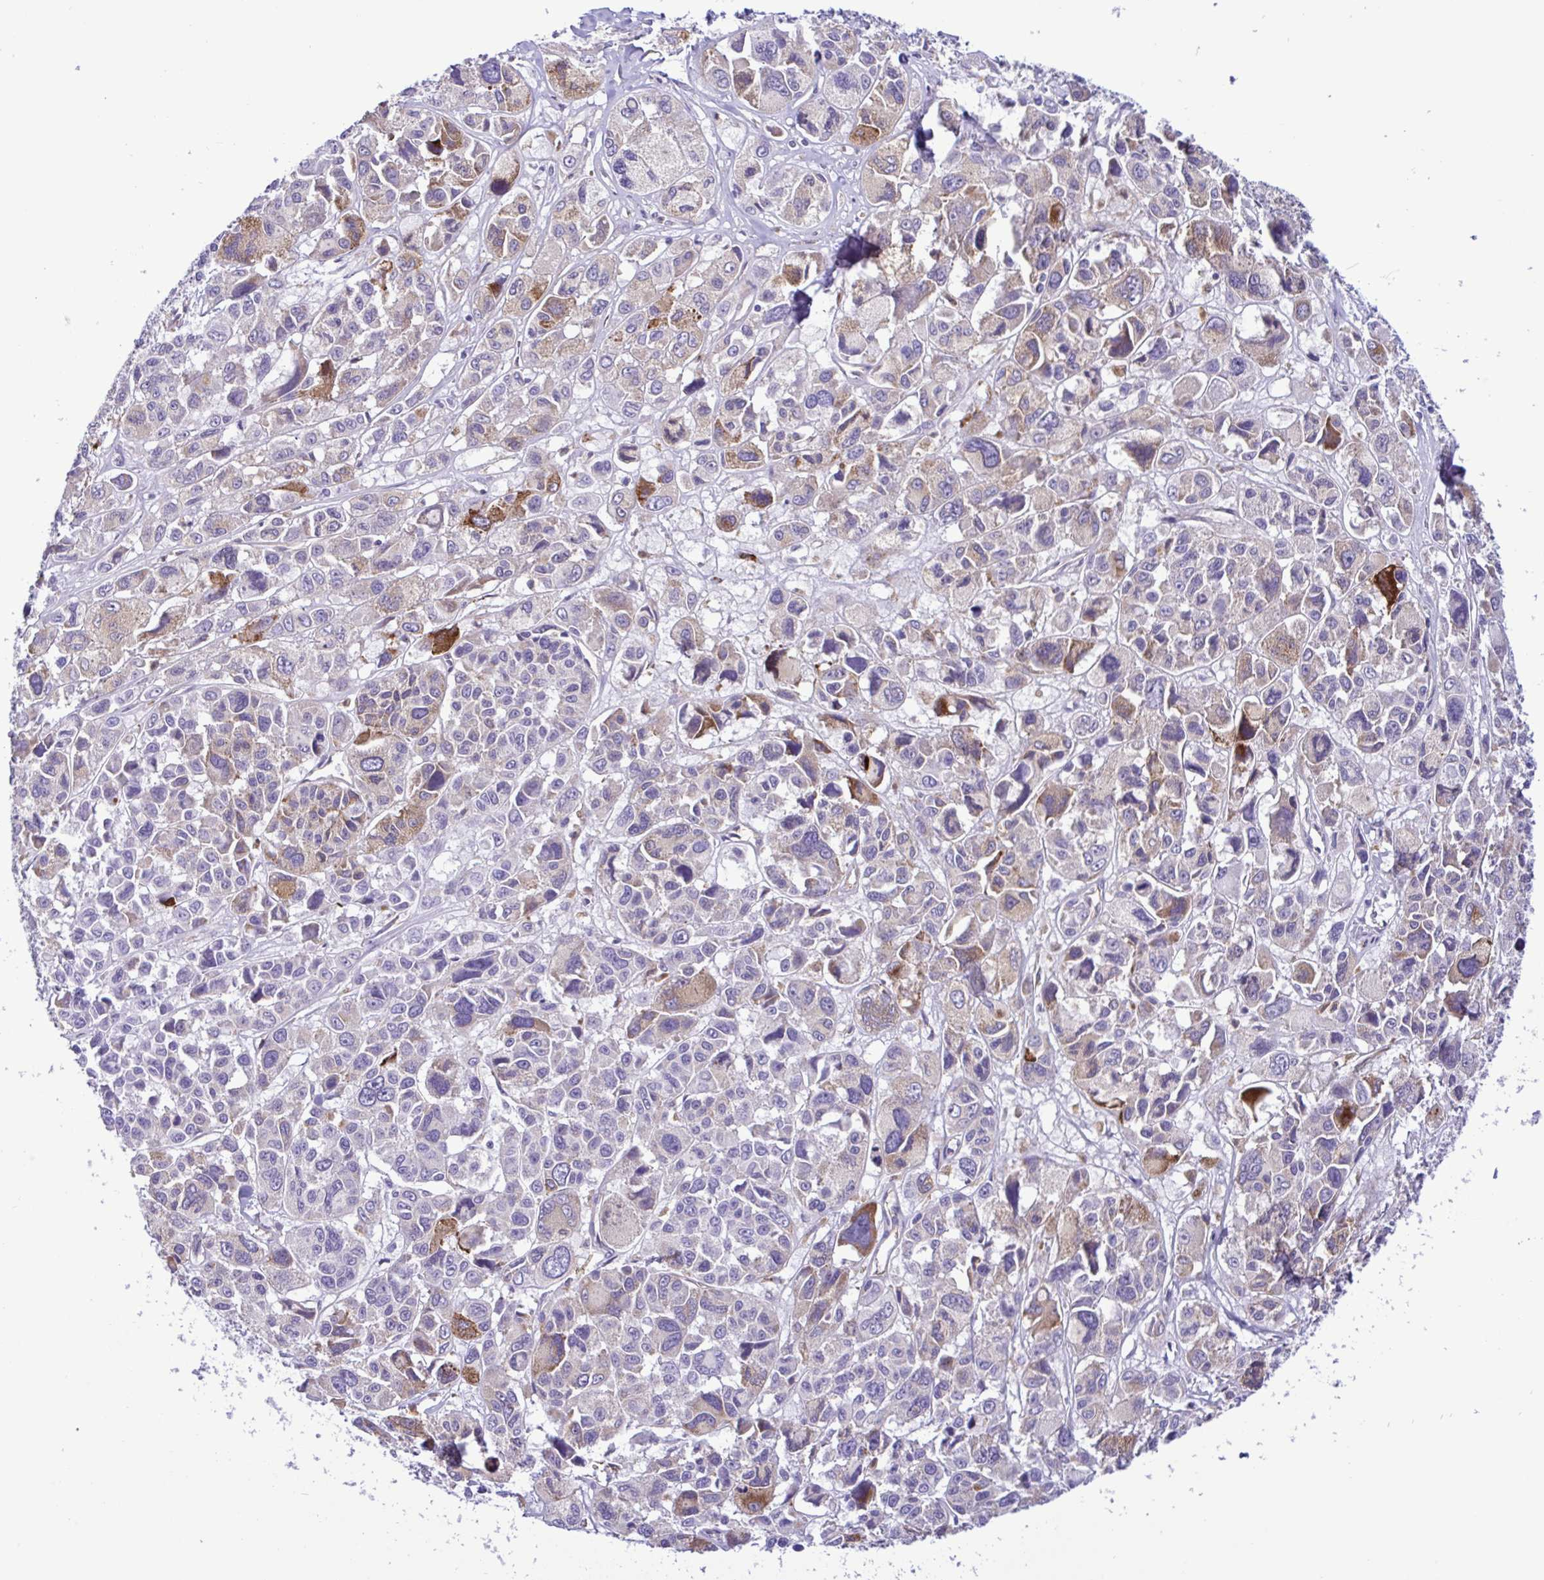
{"staining": {"intensity": "moderate", "quantity": "<25%", "location": "cytoplasmic/membranous"}, "tissue": "melanoma", "cell_type": "Tumor cells", "image_type": "cancer", "snomed": [{"axis": "morphology", "description": "Malignant melanoma, NOS"}, {"axis": "topography", "description": "Skin"}], "caption": "Immunohistochemical staining of human malignant melanoma exhibits low levels of moderate cytoplasmic/membranous protein positivity in about <25% of tumor cells.", "gene": "SREBF1", "patient": {"sex": "female", "age": 66}}